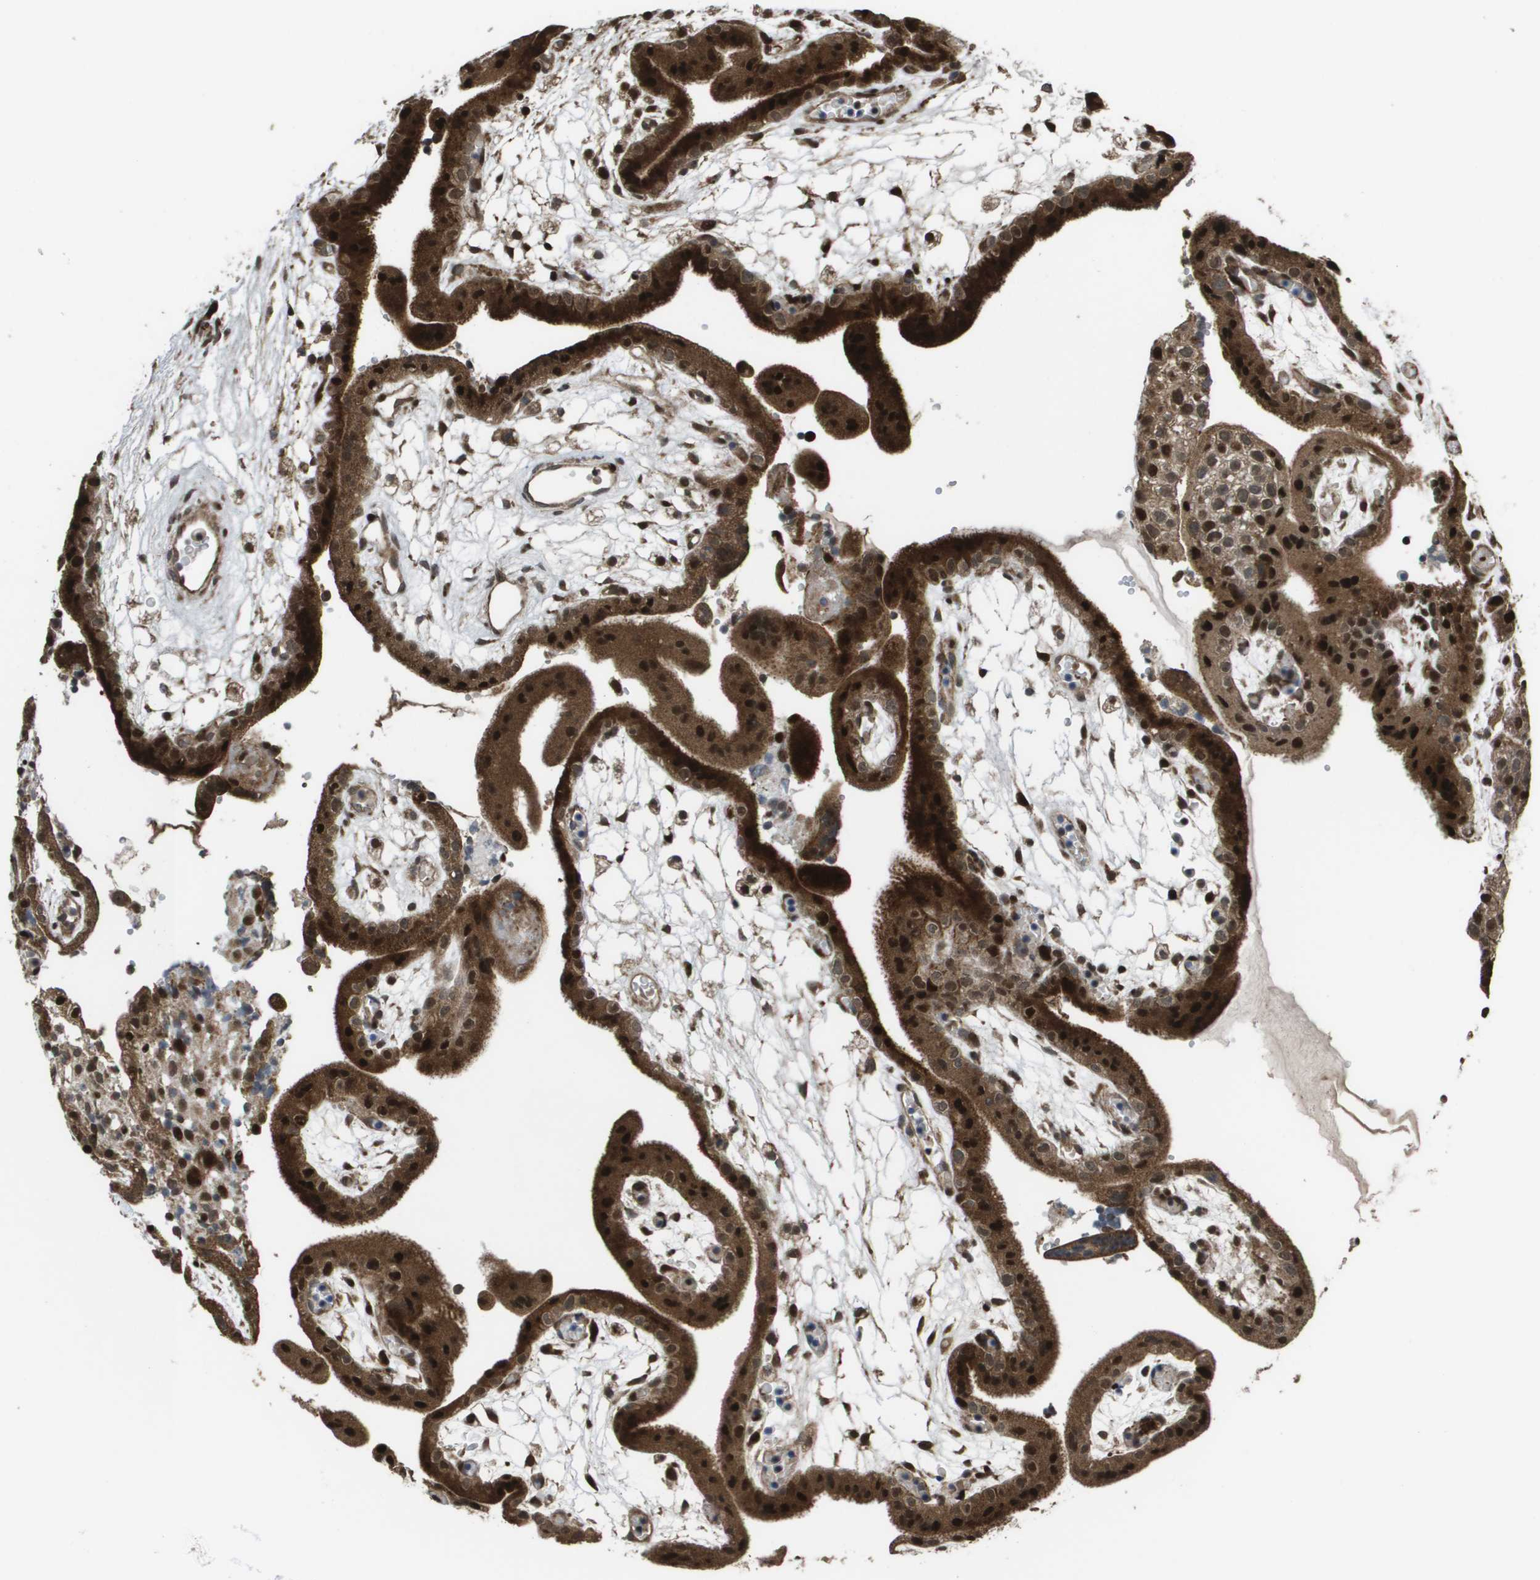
{"staining": {"intensity": "strong", "quantity": ">75%", "location": "cytoplasmic/membranous,nuclear"}, "tissue": "placenta", "cell_type": "Trophoblastic cells", "image_type": "normal", "snomed": [{"axis": "morphology", "description": "Normal tissue, NOS"}, {"axis": "topography", "description": "Placenta"}], "caption": "Immunohistochemical staining of benign human placenta reveals high levels of strong cytoplasmic/membranous,nuclear positivity in about >75% of trophoblastic cells. (DAB IHC, brown staining for protein, blue staining for nuclei).", "gene": "AXIN2", "patient": {"sex": "female", "age": 18}}